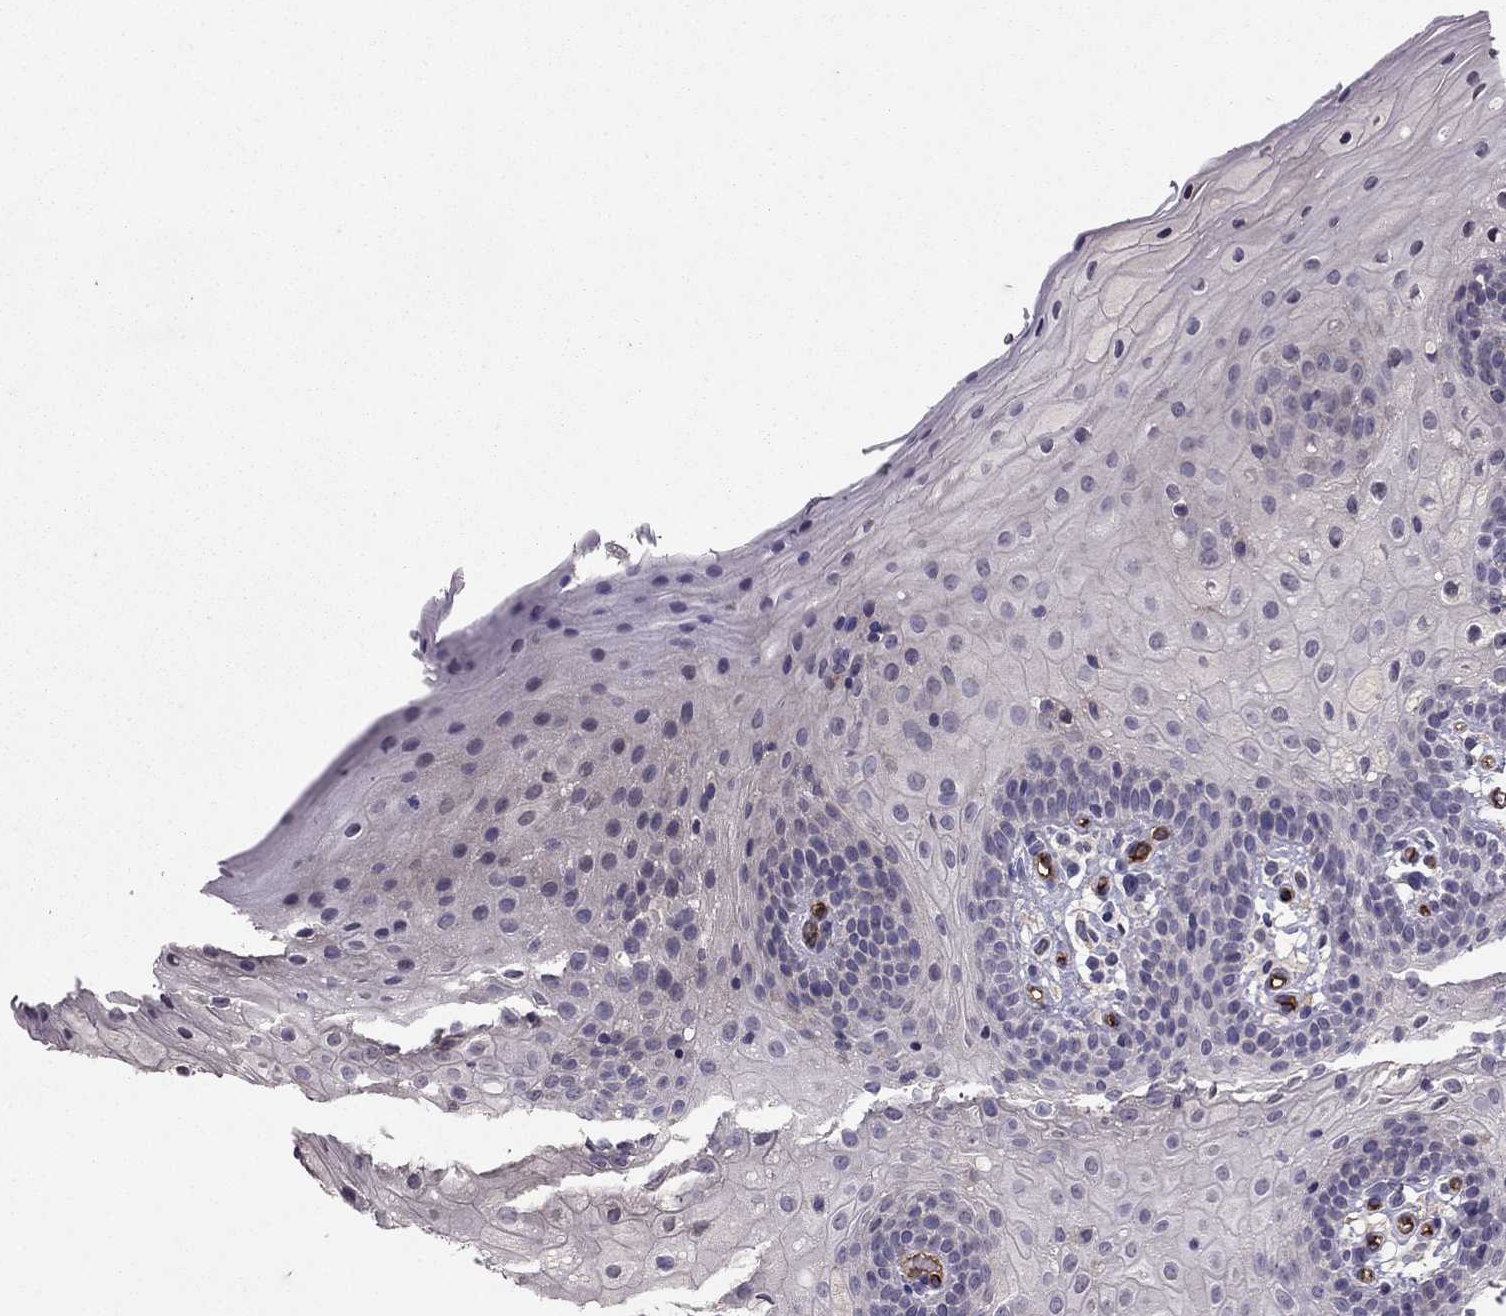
{"staining": {"intensity": "negative", "quantity": "none", "location": "none"}, "tissue": "oral mucosa", "cell_type": "Squamous epithelial cells", "image_type": "normal", "snomed": [{"axis": "morphology", "description": "Normal tissue, NOS"}, {"axis": "topography", "description": "Oral tissue"}, {"axis": "topography", "description": "Tounge, NOS"}], "caption": "This is an IHC photomicrograph of benign oral mucosa. There is no staining in squamous epithelial cells.", "gene": "RASIP1", "patient": {"sex": "female", "age": 83}}